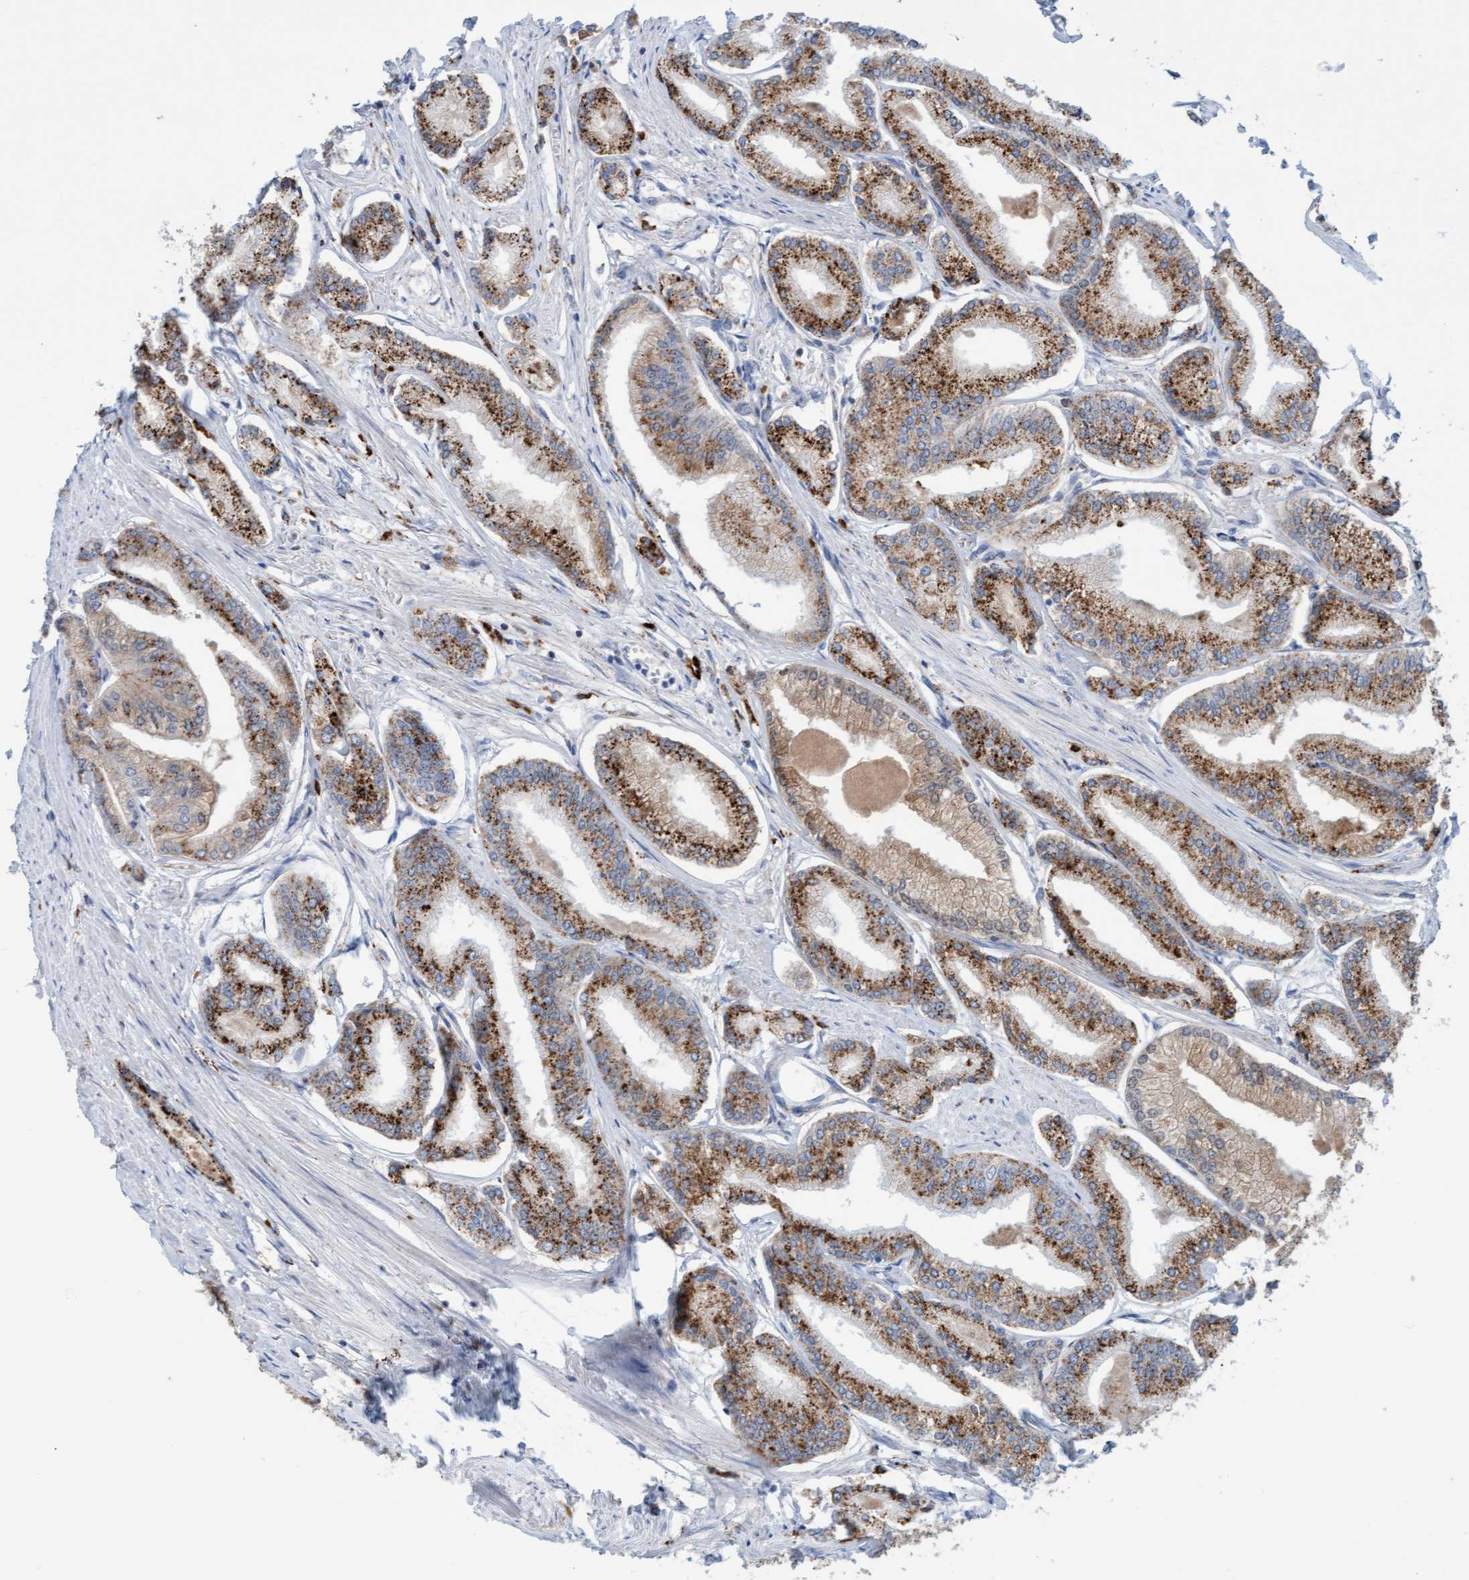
{"staining": {"intensity": "strong", "quantity": ">75%", "location": "cytoplasmic/membranous"}, "tissue": "prostate cancer", "cell_type": "Tumor cells", "image_type": "cancer", "snomed": [{"axis": "morphology", "description": "Adenocarcinoma, Low grade"}, {"axis": "topography", "description": "Prostate"}], "caption": "This micrograph exhibits IHC staining of human prostate cancer (adenocarcinoma (low-grade)), with high strong cytoplasmic/membranous positivity in approximately >75% of tumor cells.", "gene": "SGSH", "patient": {"sex": "male", "age": 52}}